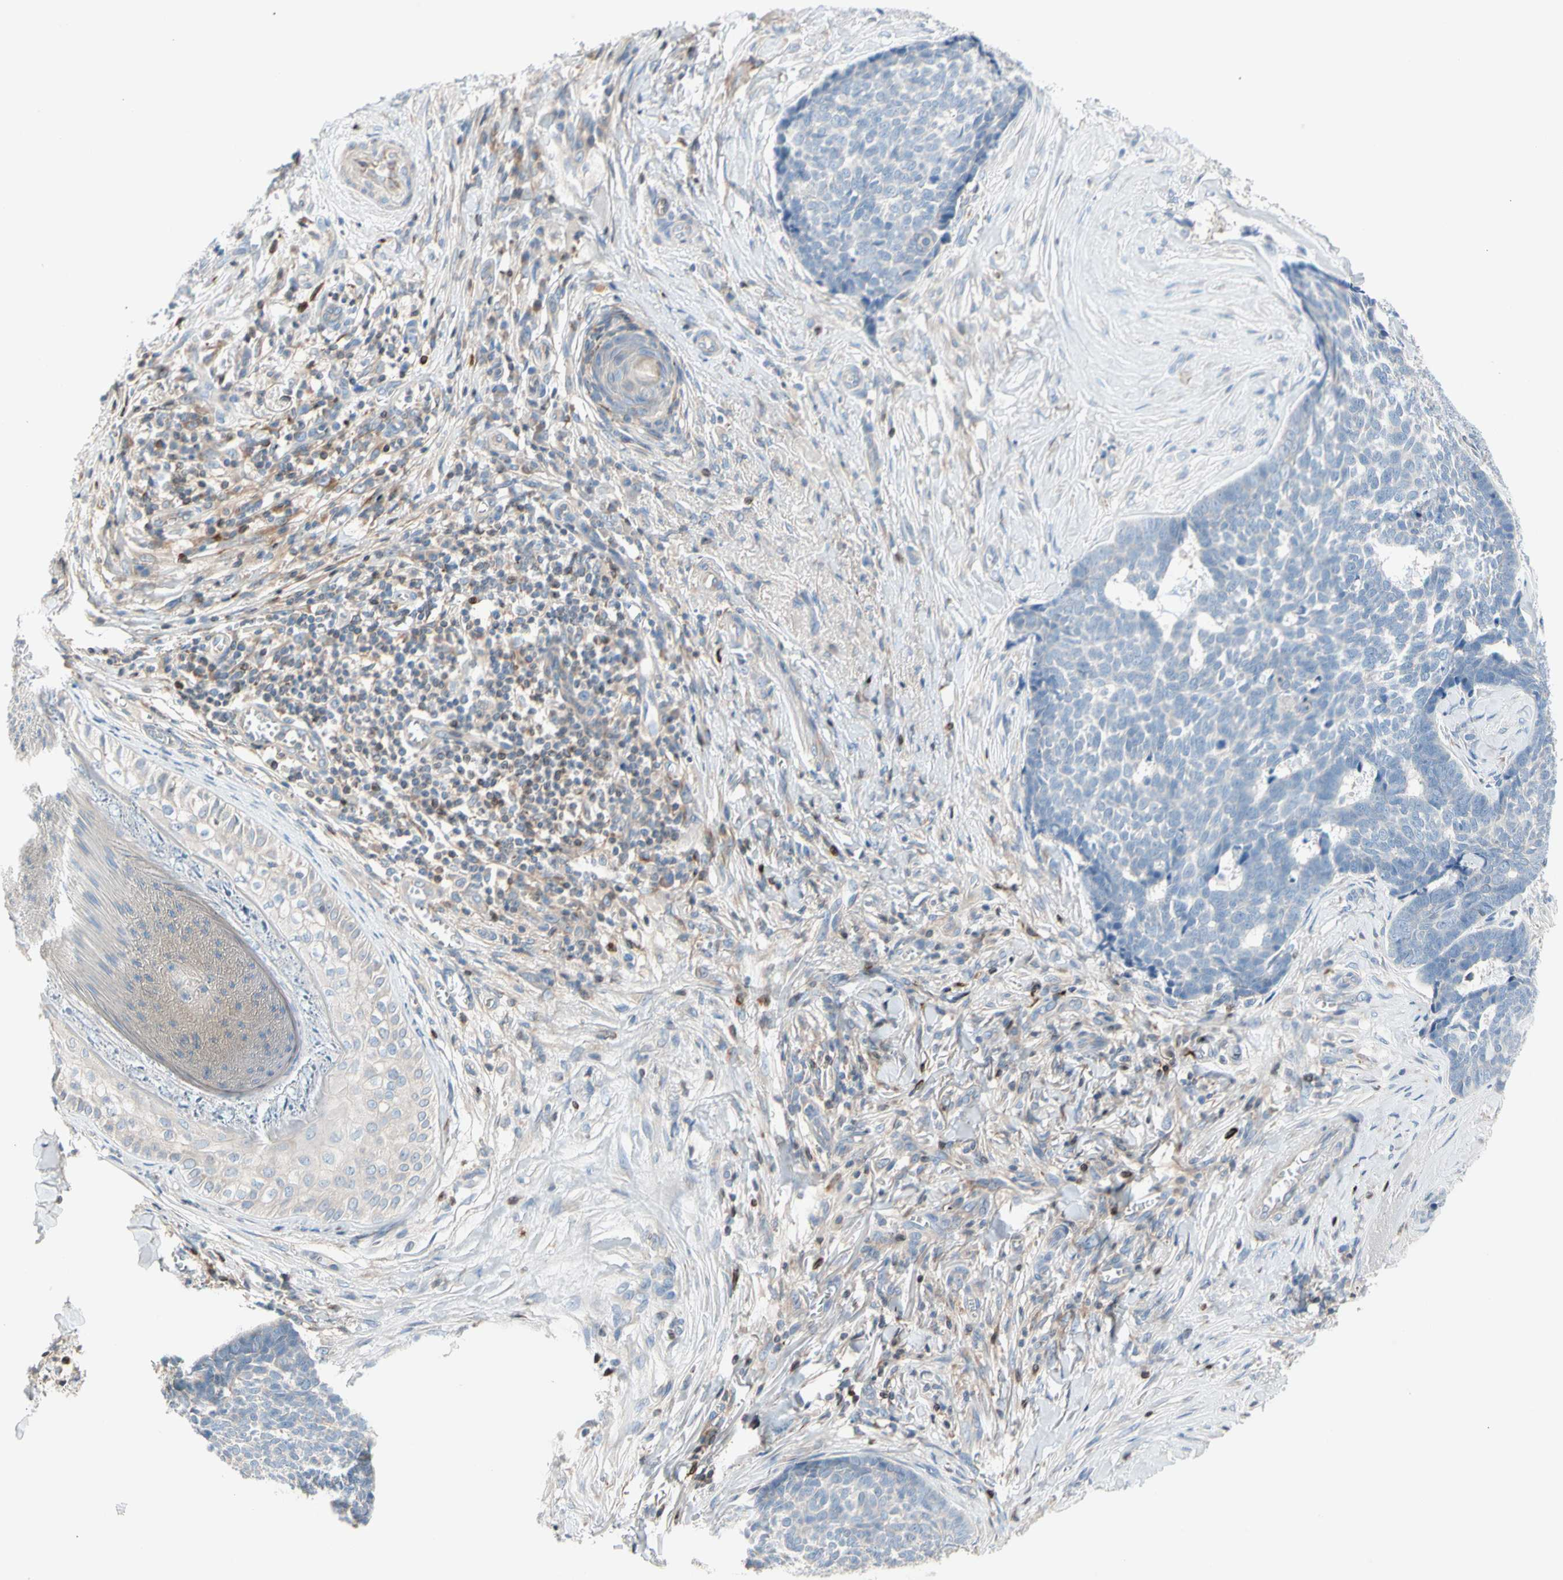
{"staining": {"intensity": "negative", "quantity": "none", "location": "none"}, "tissue": "skin cancer", "cell_type": "Tumor cells", "image_type": "cancer", "snomed": [{"axis": "morphology", "description": "Basal cell carcinoma"}, {"axis": "topography", "description": "Skin"}], "caption": "Immunohistochemistry (IHC) of skin cancer shows no expression in tumor cells. The staining was performed using DAB (3,3'-diaminobenzidine) to visualize the protein expression in brown, while the nuclei were stained in blue with hematoxylin (Magnification: 20x).", "gene": "MAP3K3", "patient": {"sex": "male", "age": 84}}